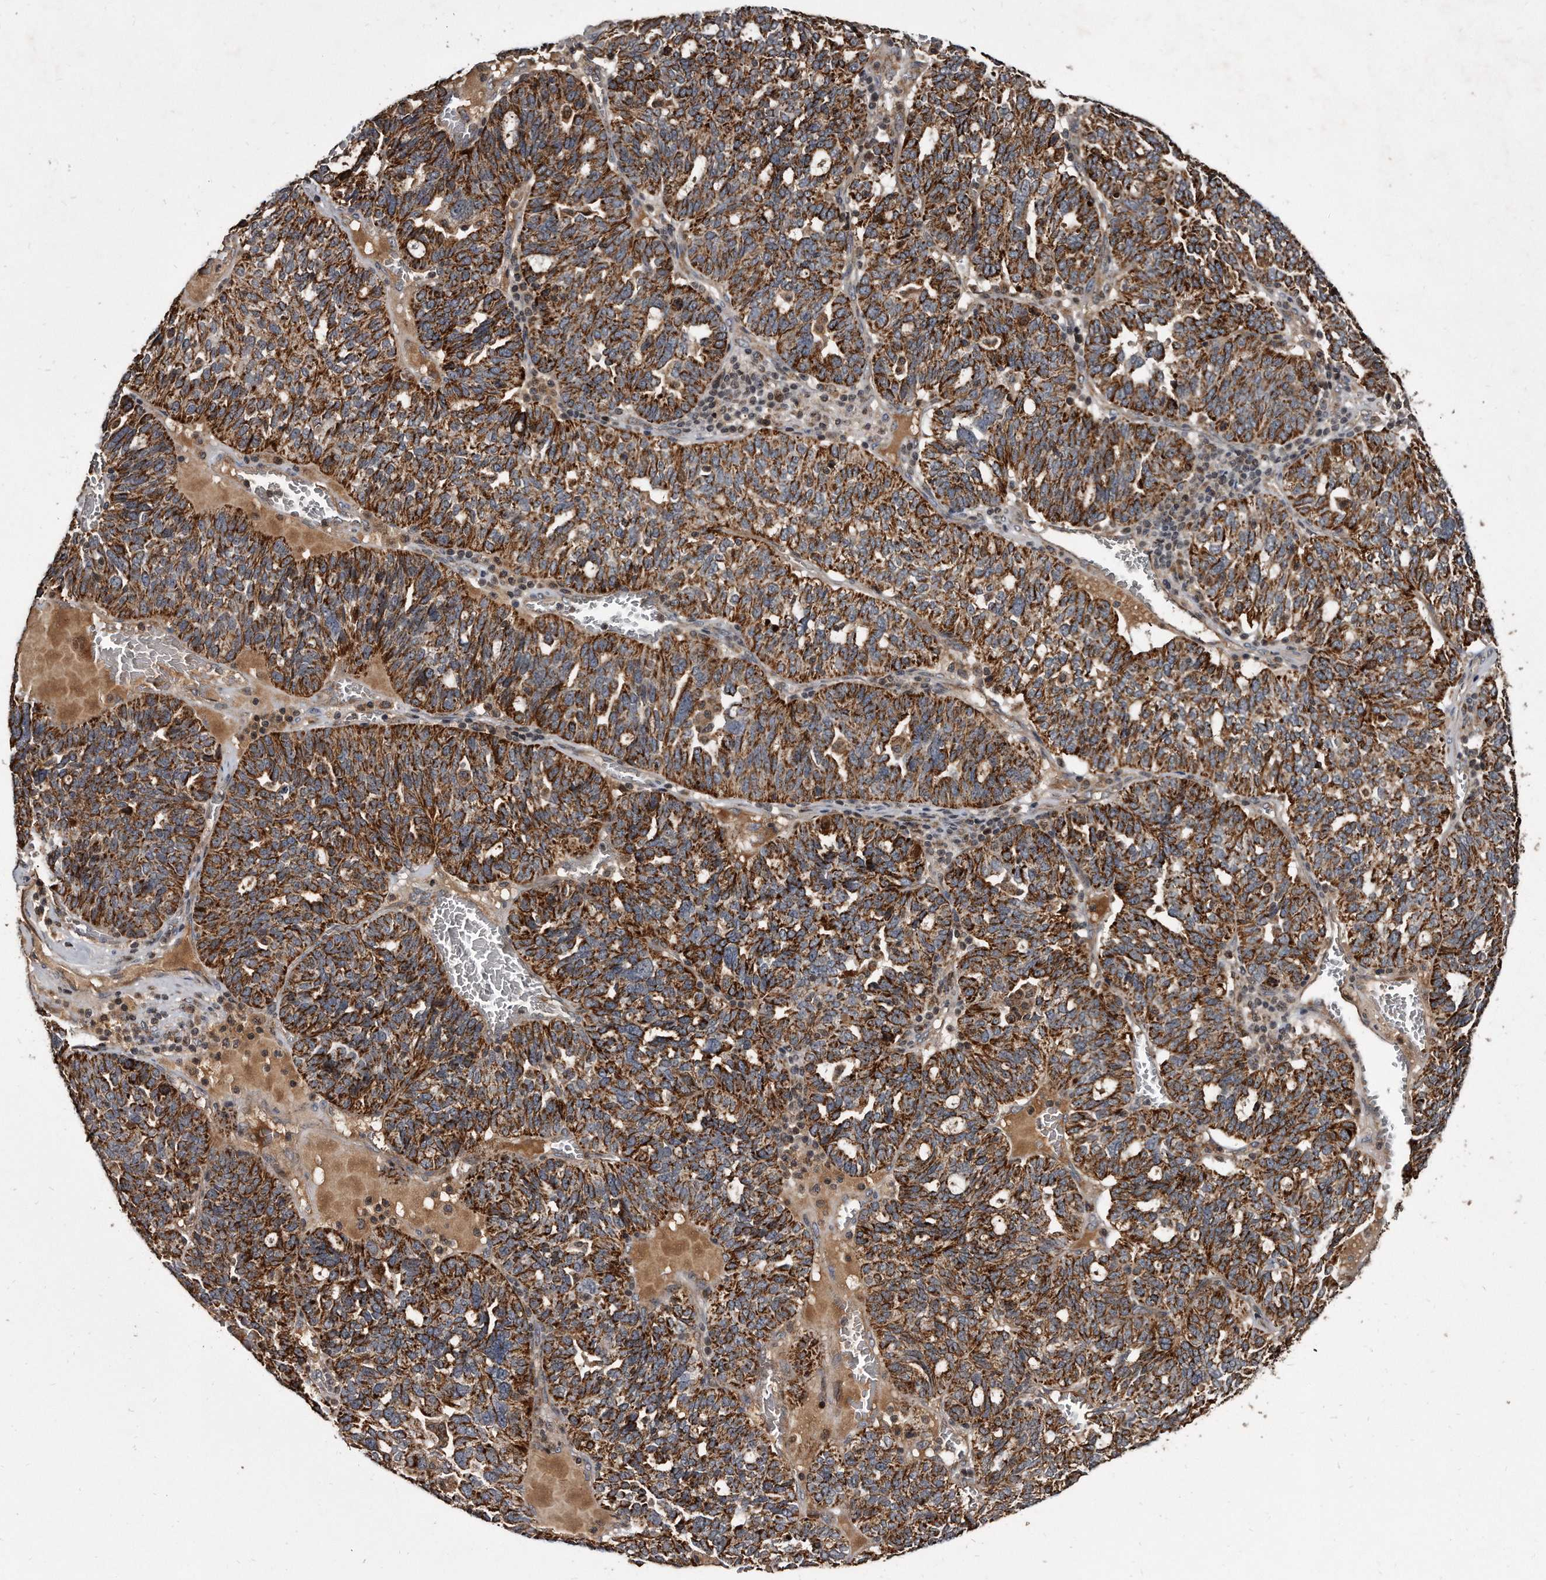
{"staining": {"intensity": "strong", "quantity": ">75%", "location": "cytoplasmic/membranous"}, "tissue": "ovarian cancer", "cell_type": "Tumor cells", "image_type": "cancer", "snomed": [{"axis": "morphology", "description": "Cystadenocarcinoma, serous, NOS"}, {"axis": "topography", "description": "Ovary"}], "caption": "The micrograph displays a brown stain indicating the presence of a protein in the cytoplasmic/membranous of tumor cells in ovarian serous cystadenocarcinoma.", "gene": "FAM136A", "patient": {"sex": "female", "age": 59}}